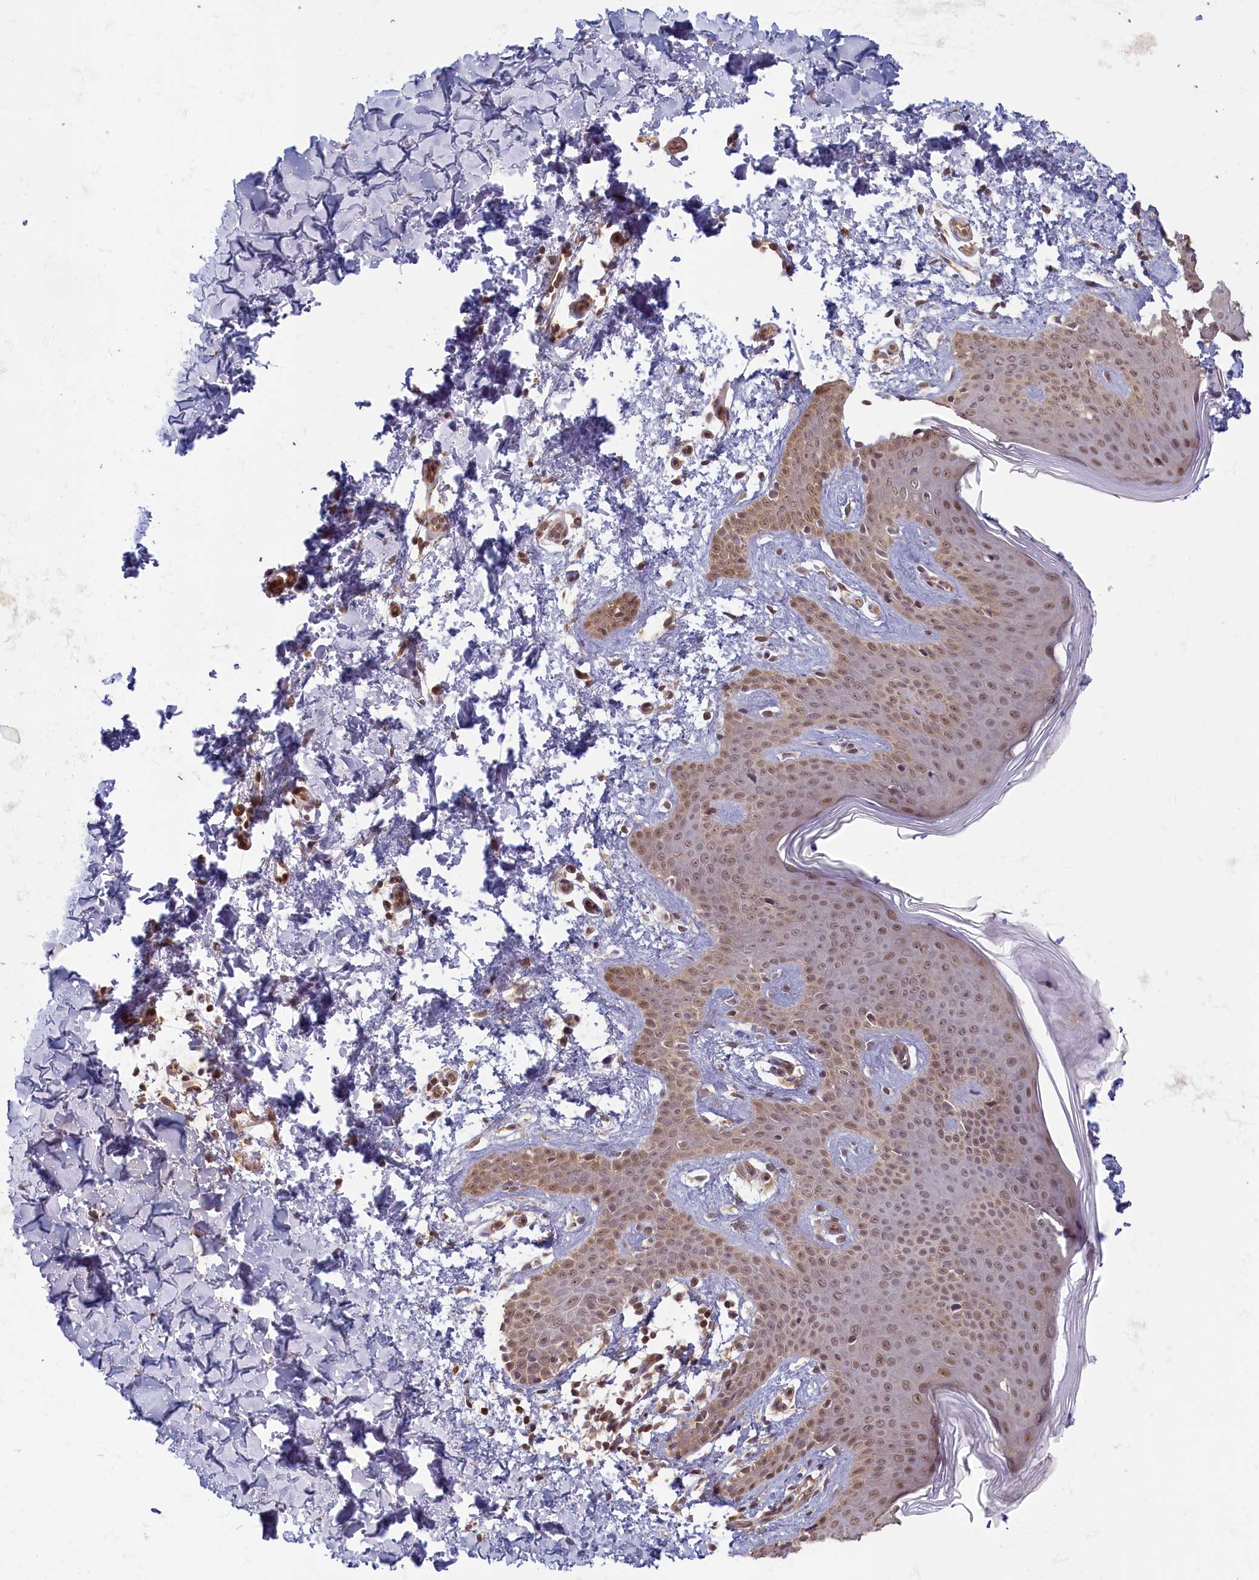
{"staining": {"intensity": "weak", "quantity": ">75%", "location": "cytoplasmic/membranous"}, "tissue": "skin", "cell_type": "Fibroblasts", "image_type": "normal", "snomed": [{"axis": "morphology", "description": "Normal tissue, NOS"}, {"axis": "topography", "description": "Skin"}], "caption": "Immunohistochemistry image of benign human skin stained for a protein (brown), which shows low levels of weak cytoplasmic/membranous staining in about >75% of fibroblasts.", "gene": "C19orf44", "patient": {"sex": "male", "age": 36}}